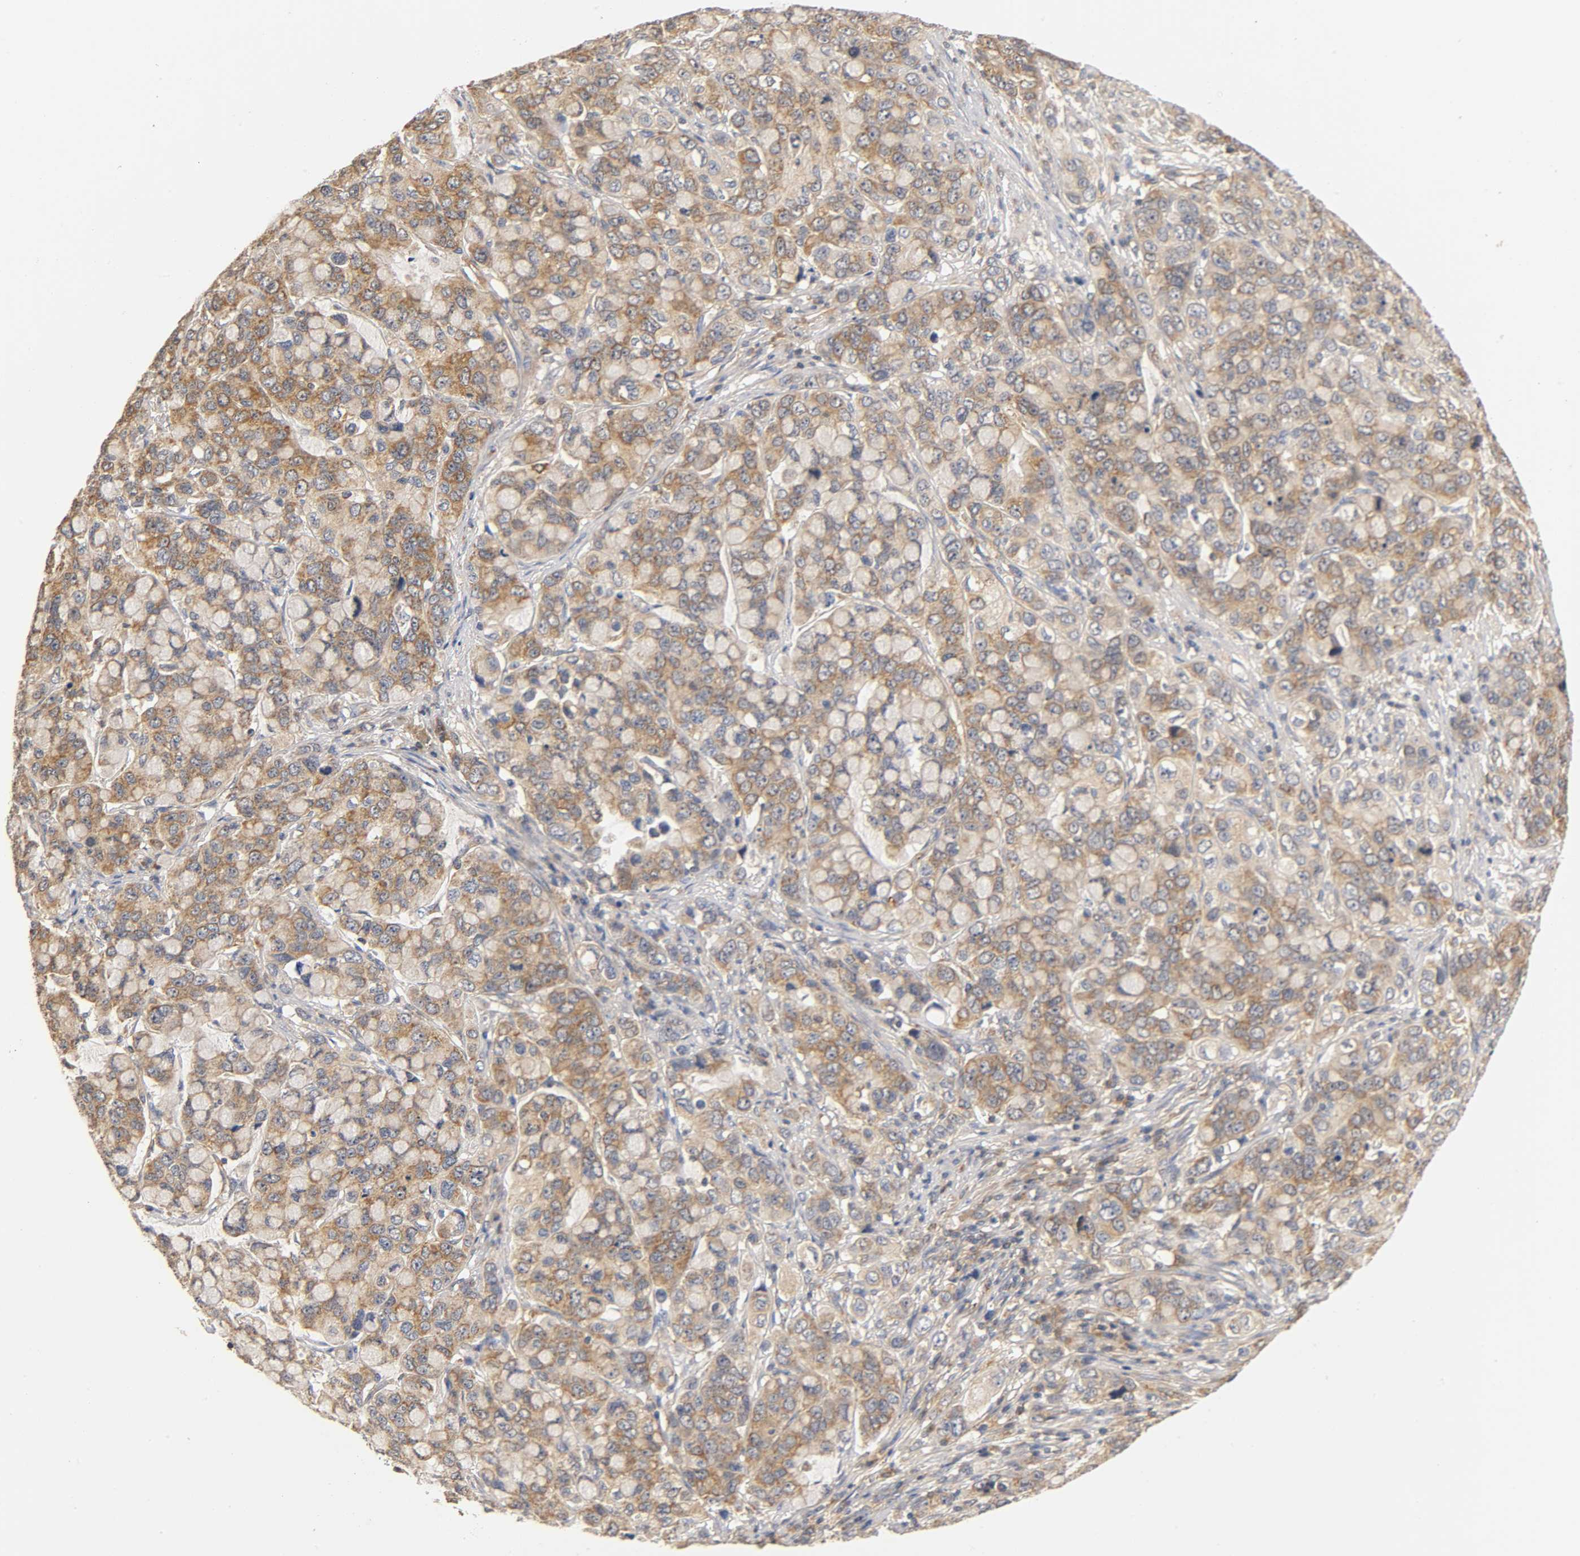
{"staining": {"intensity": "weak", "quantity": "25%-75%", "location": "cytoplasmic/membranous"}, "tissue": "stomach cancer", "cell_type": "Tumor cells", "image_type": "cancer", "snomed": [{"axis": "morphology", "description": "Adenocarcinoma, NOS"}, {"axis": "topography", "description": "Stomach, lower"}], "caption": "Stomach cancer (adenocarcinoma) stained with a brown dye shows weak cytoplasmic/membranous positive positivity in approximately 25%-75% of tumor cells.", "gene": "SCAP", "patient": {"sex": "male", "age": 84}}